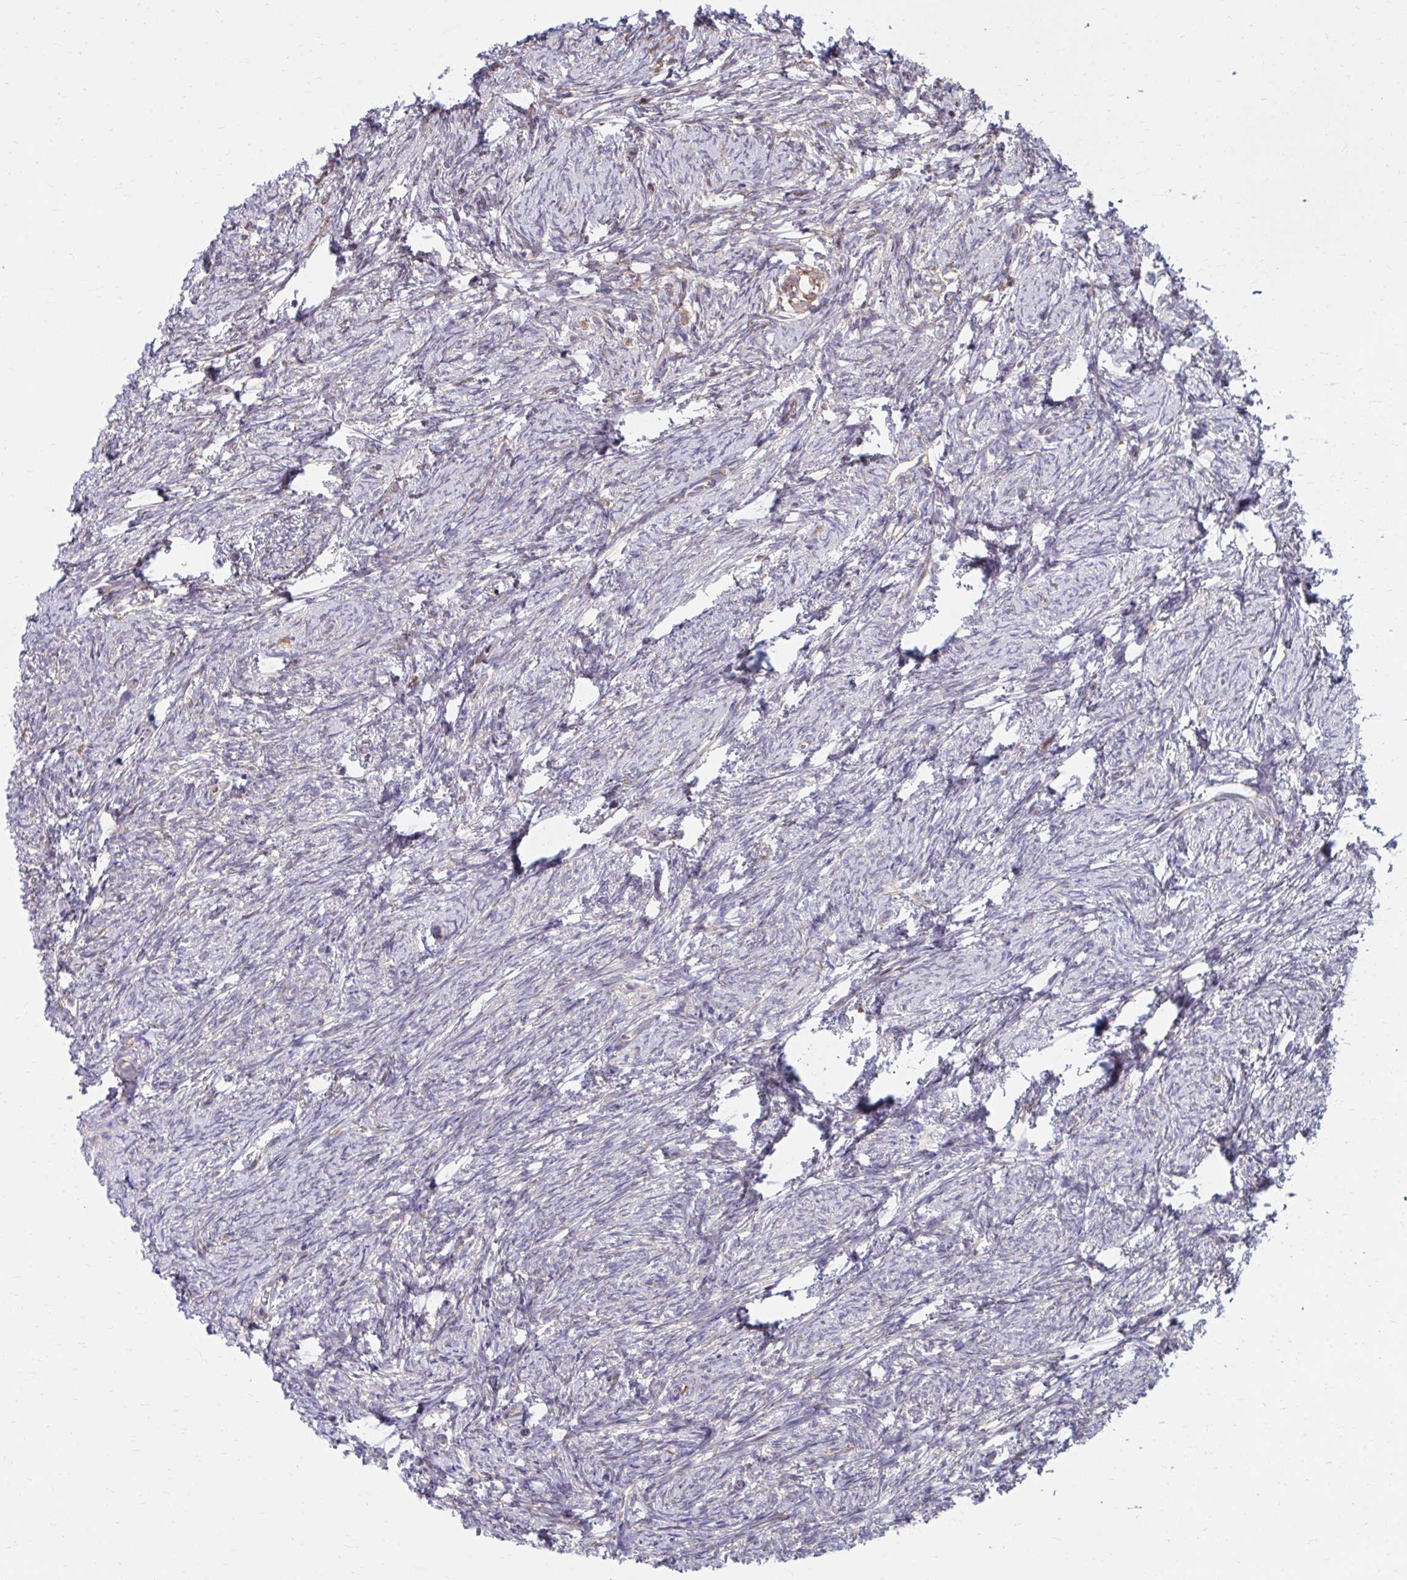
{"staining": {"intensity": "weak", "quantity": ">75%", "location": "cytoplasmic/membranous"}, "tissue": "ovary", "cell_type": "Follicle cells", "image_type": "normal", "snomed": [{"axis": "morphology", "description": "Normal tissue, NOS"}, {"axis": "topography", "description": "Ovary"}], "caption": "DAB immunohistochemical staining of benign human ovary shows weak cytoplasmic/membranous protein staining in about >75% of follicle cells. (brown staining indicates protein expression, while blue staining denotes nuclei).", "gene": "ZNF778", "patient": {"sex": "female", "age": 41}}